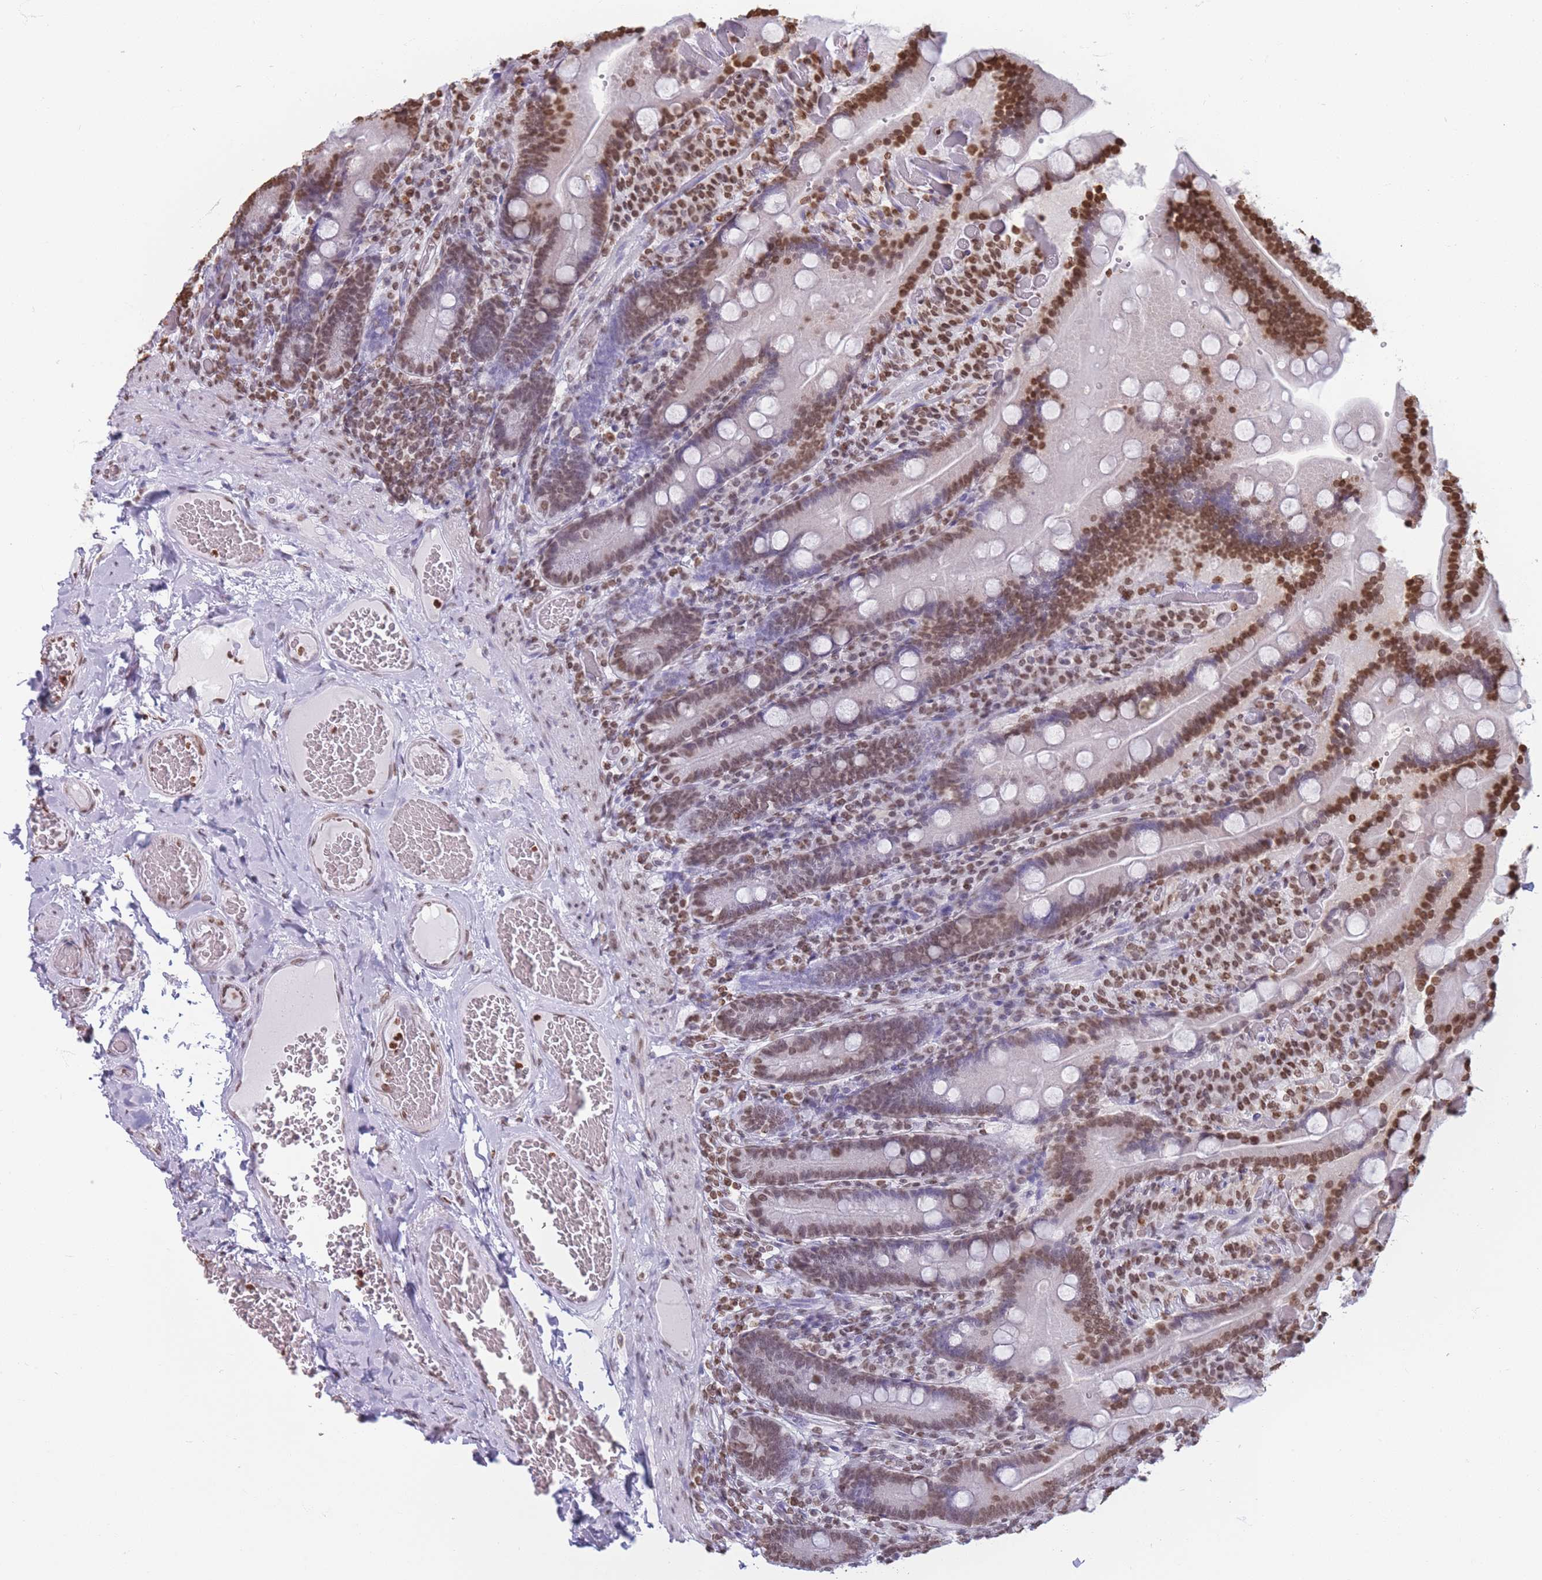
{"staining": {"intensity": "moderate", "quantity": ">75%", "location": "nuclear"}, "tissue": "duodenum", "cell_type": "Glandular cells", "image_type": "normal", "snomed": [{"axis": "morphology", "description": "Normal tissue, NOS"}, {"axis": "topography", "description": "Duodenum"}], "caption": "Protein staining shows moderate nuclear staining in about >75% of glandular cells in normal duodenum.", "gene": "RYK", "patient": {"sex": "female", "age": 62}}